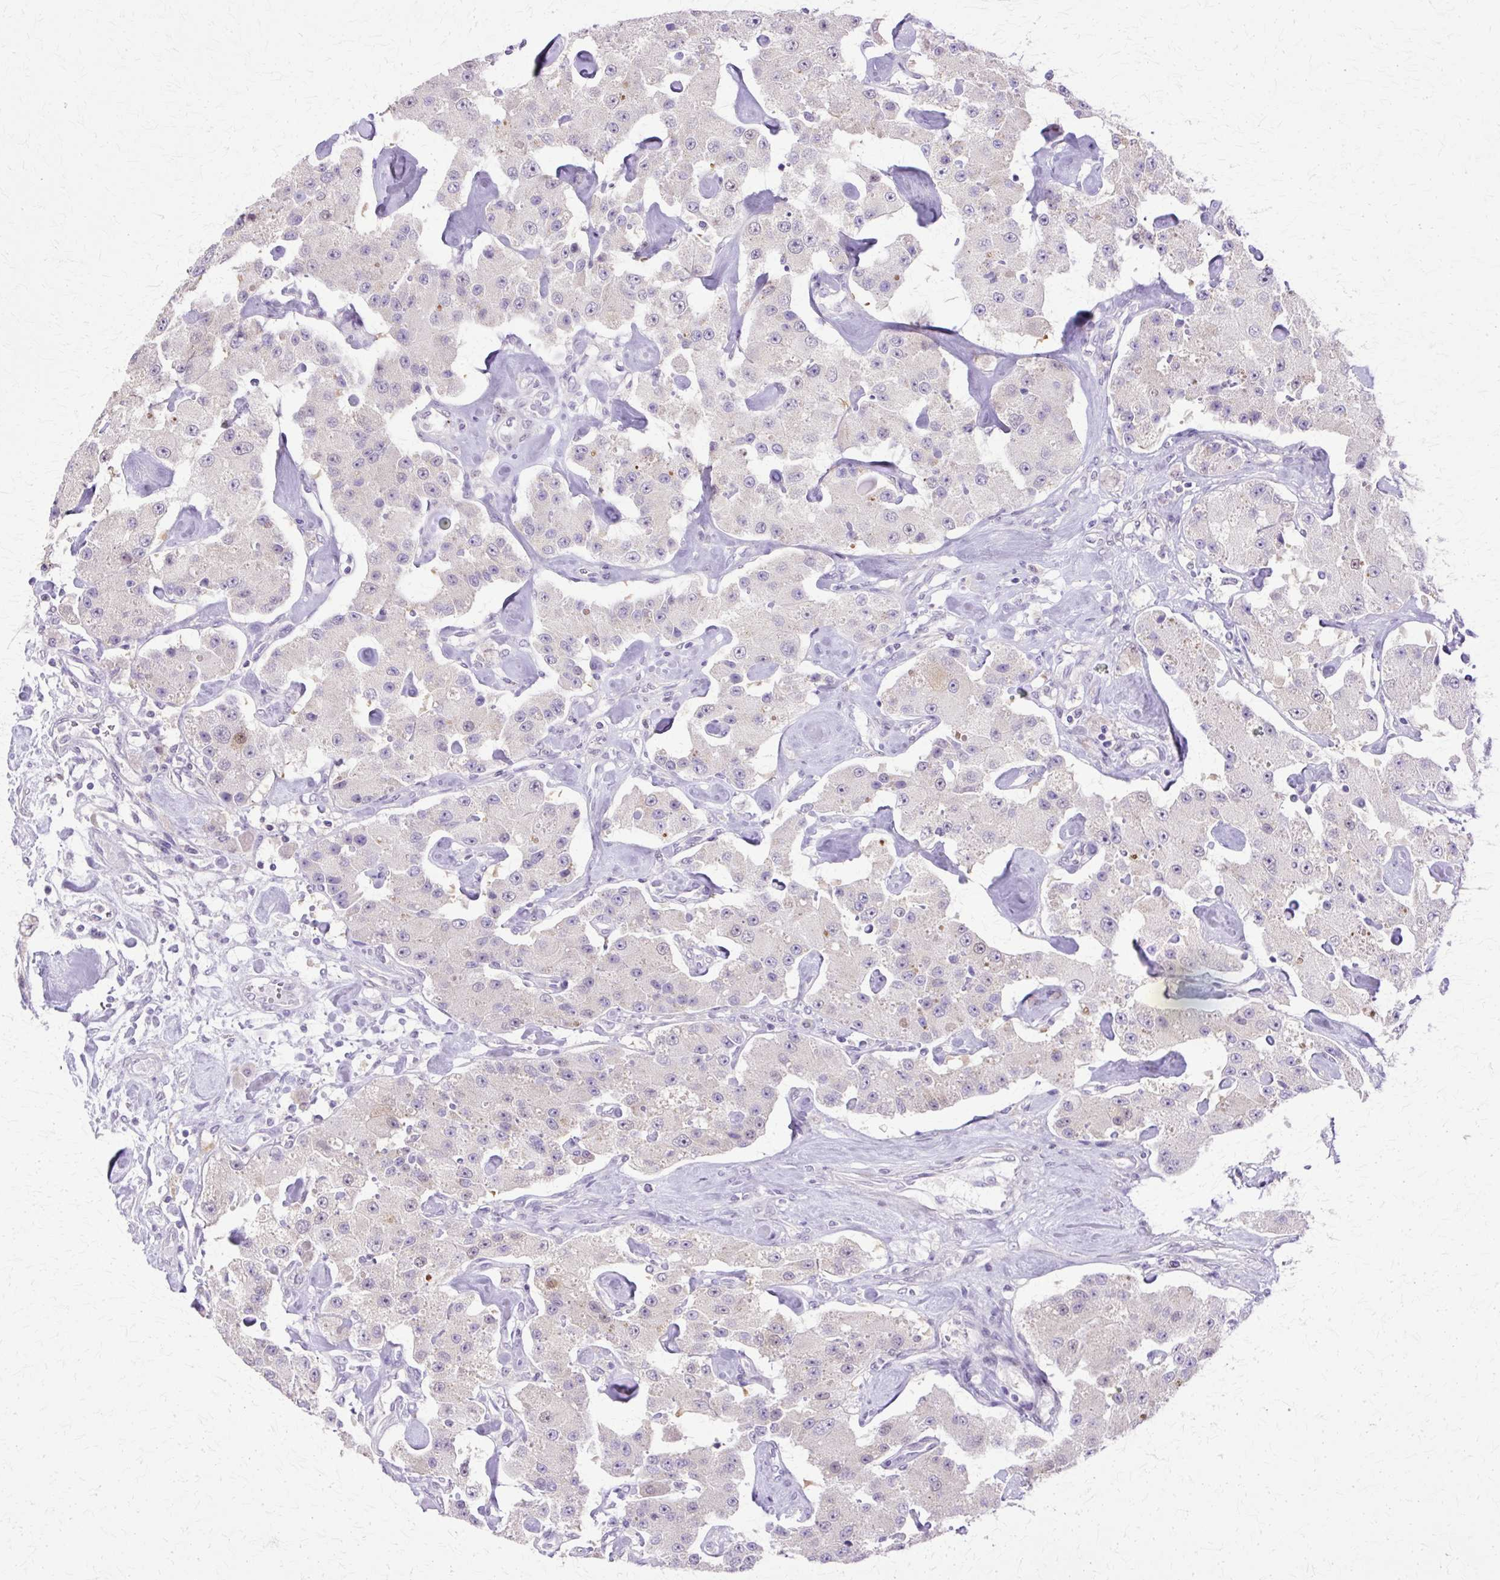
{"staining": {"intensity": "negative", "quantity": "none", "location": "none"}, "tissue": "carcinoid", "cell_type": "Tumor cells", "image_type": "cancer", "snomed": [{"axis": "morphology", "description": "Carcinoid, malignant, NOS"}, {"axis": "topography", "description": "Pancreas"}], "caption": "High magnification brightfield microscopy of malignant carcinoid stained with DAB (brown) and counterstained with hematoxylin (blue): tumor cells show no significant expression.", "gene": "HSPA8", "patient": {"sex": "male", "age": 41}}